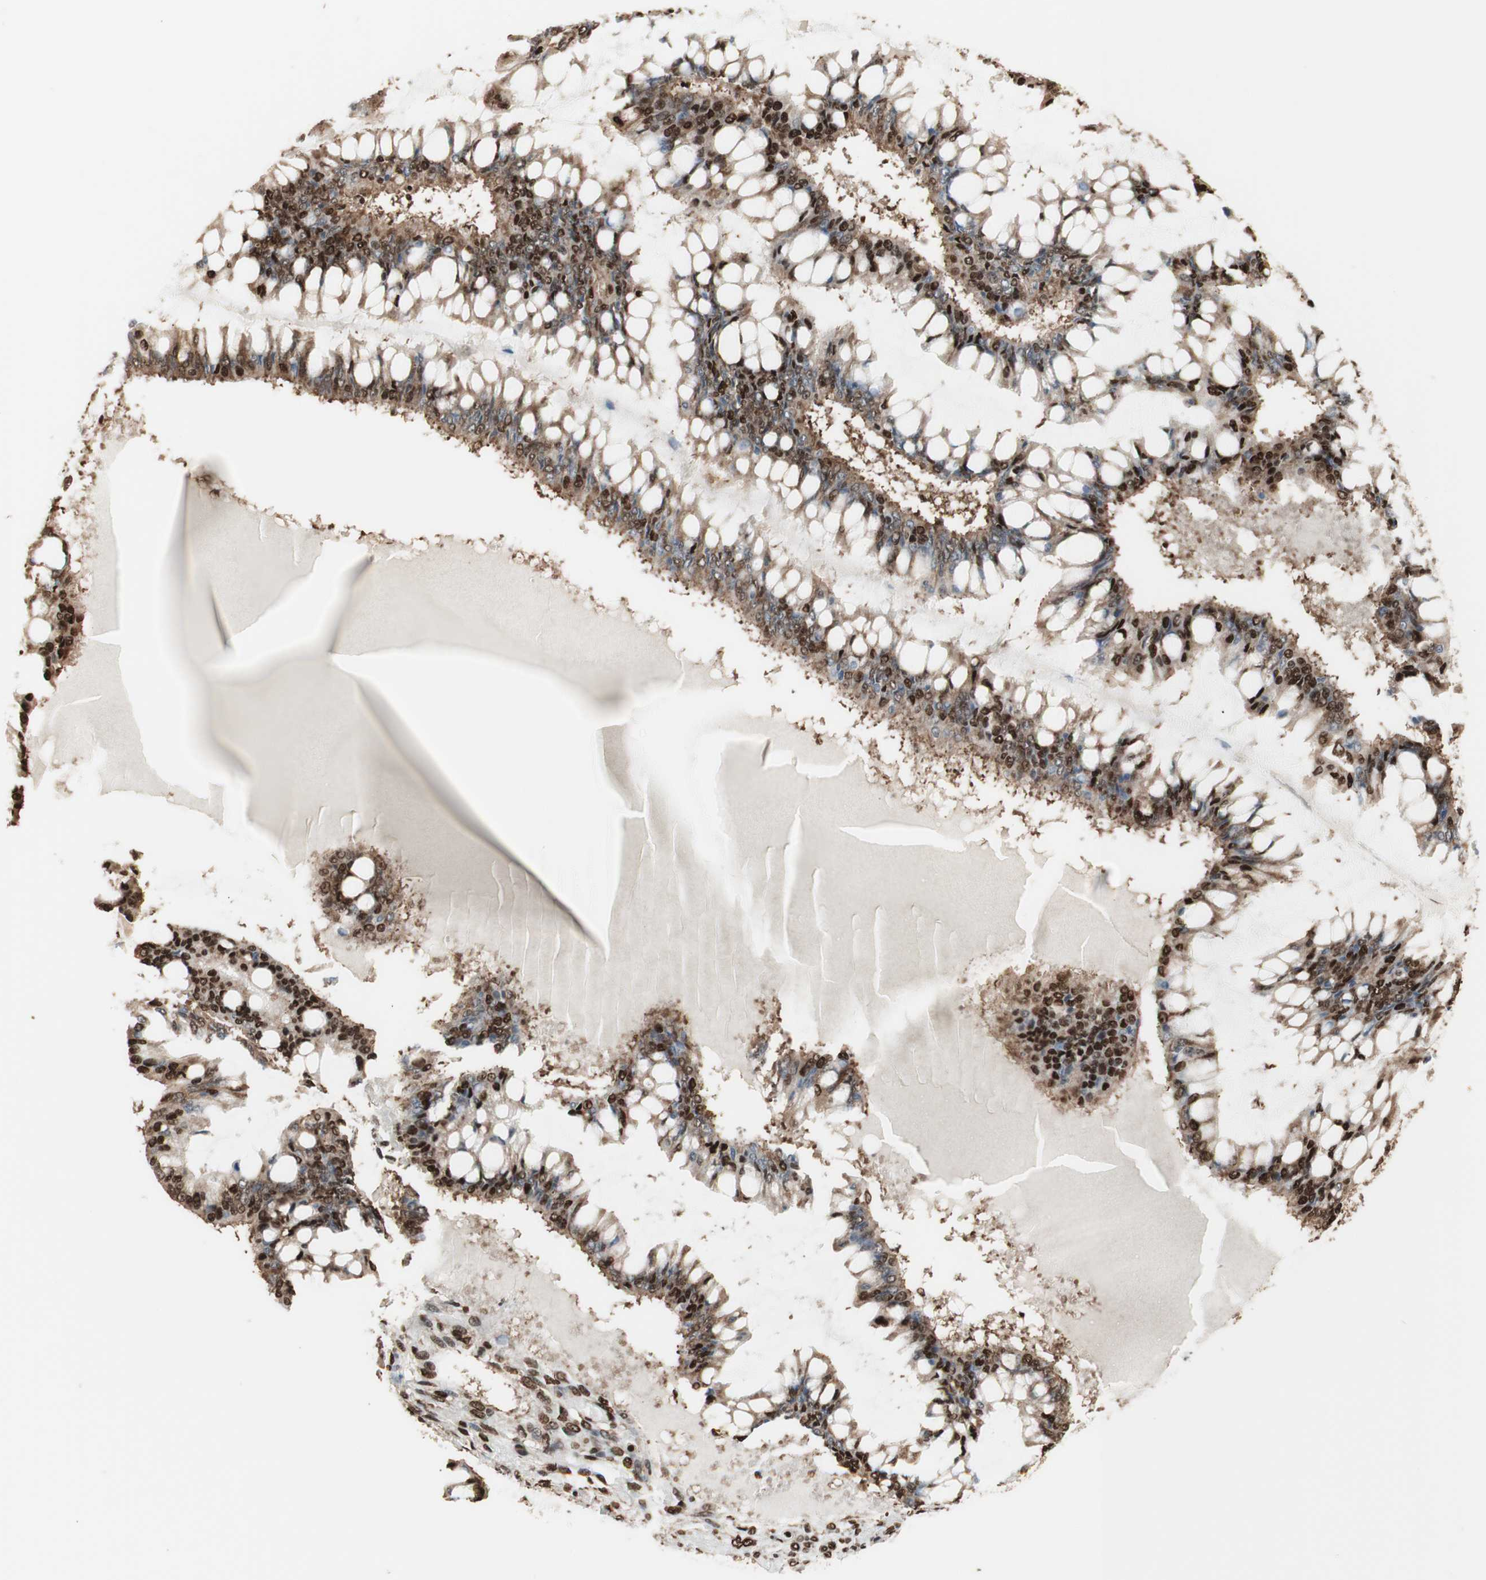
{"staining": {"intensity": "moderate", "quantity": ">75%", "location": "cytoplasmic/membranous,nuclear"}, "tissue": "ovarian cancer", "cell_type": "Tumor cells", "image_type": "cancer", "snomed": [{"axis": "morphology", "description": "Cystadenocarcinoma, mucinous, NOS"}, {"axis": "topography", "description": "Ovary"}], "caption": "A photomicrograph showing moderate cytoplasmic/membranous and nuclear expression in about >75% of tumor cells in ovarian cancer, as visualized by brown immunohistochemical staining.", "gene": "HNRNPA2B1", "patient": {"sex": "female", "age": 73}}